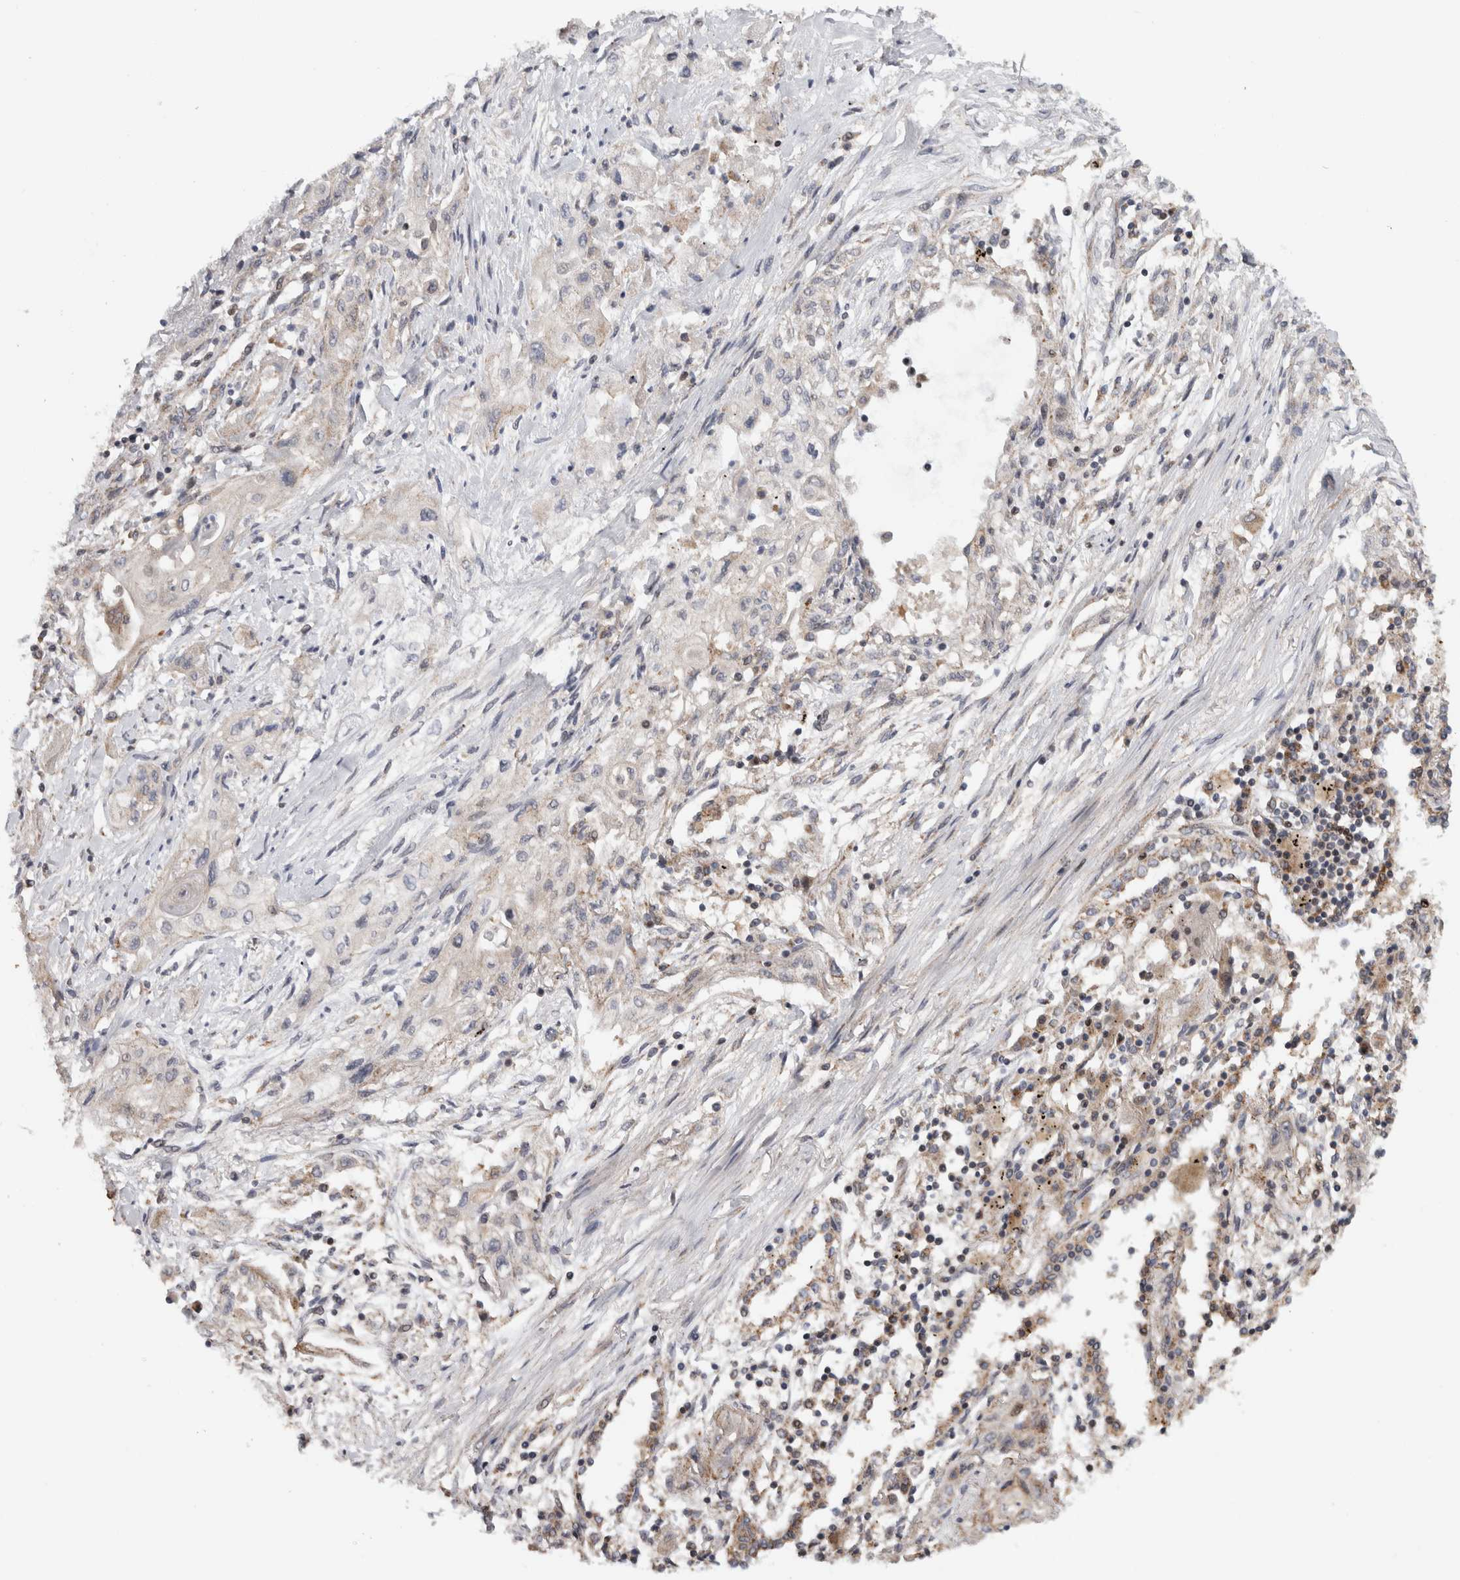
{"staining": {"intensity": "negative", "quantity": "none", "location": "none"}, "tissue": "lung cancer", "cell_type": "Tumor cells", "image_type": "cancer", "snomed": [{"axis": "morphology", "description": "Squamous cell carcinoma, NOS"}, {"axis": "topography", "description": "Lung"}], "caption": "DAB immunohistochemical staining of human lung squamous cell carcinoma exhibits no significant expression in tumor cells.", "gene": "KDM8", "patient": {"sex": "female", "age": 47}}